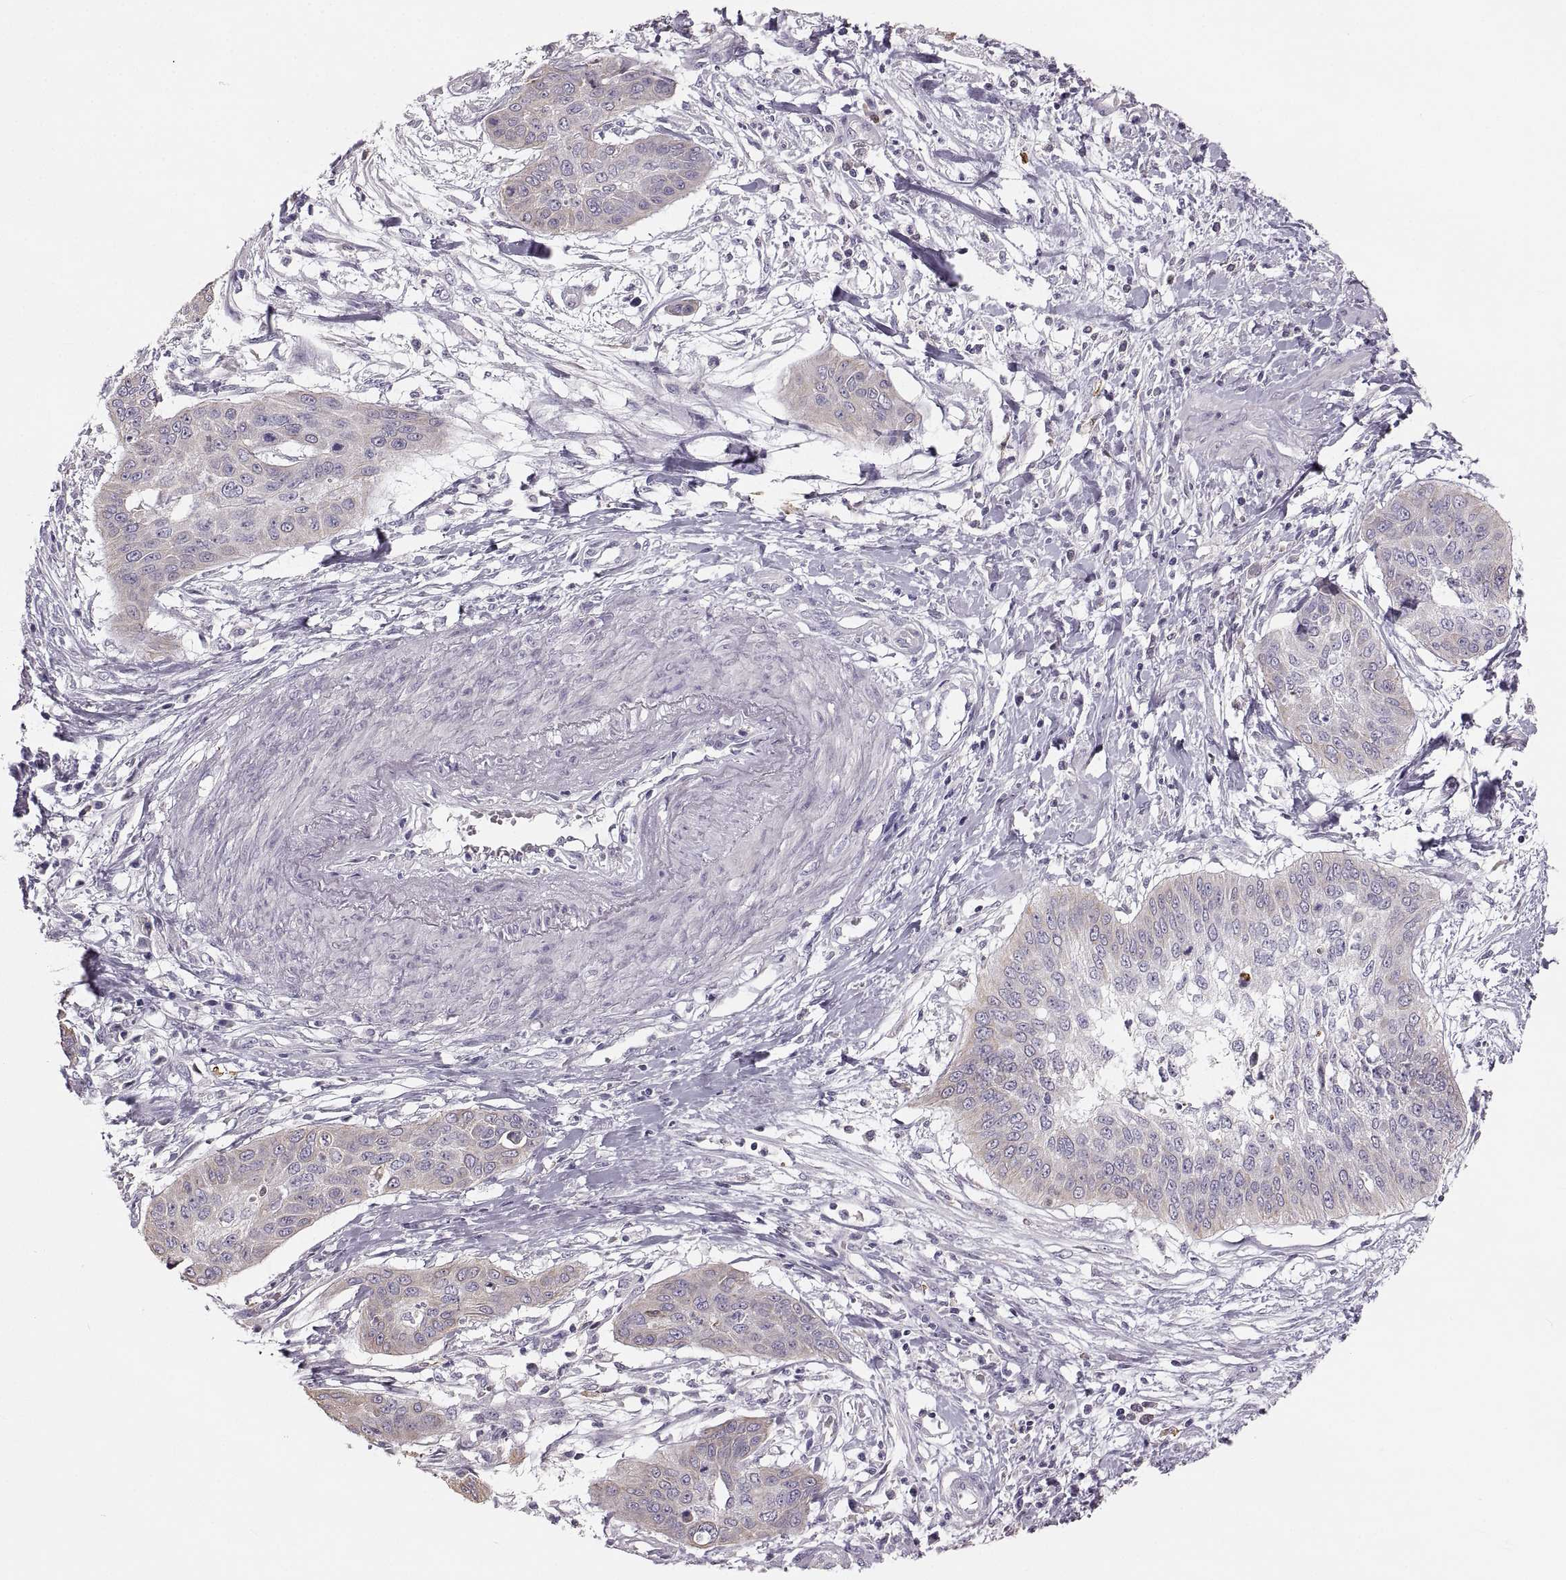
{"staining": {"intensity": "negative", "quantity": "none", "location": "none"}, "tissue": "cervical cancer", "cell_type": "Tumor cells", "image_type": "cancer", "snomed": [{"axis": "morphology", "description": "Squamous cell carcinoma, NOS"}, {"axis": "topography", "description": "Cervix"}], "caption": "Immunohistochemistry (IHC) micrograph of neoplastic tissue: cervical cancer stained with DAB (3,3'-diaminobenzidine) reveals no significant protein staining in tumor cells. (DAB (3,3'-diaminobenzidine) immunohistochemistry (IHC) visualized using brightfield microscopy, high magnification).", "gene": "RUNDC3A", "patient": {"sex": "female", "age": 39}}